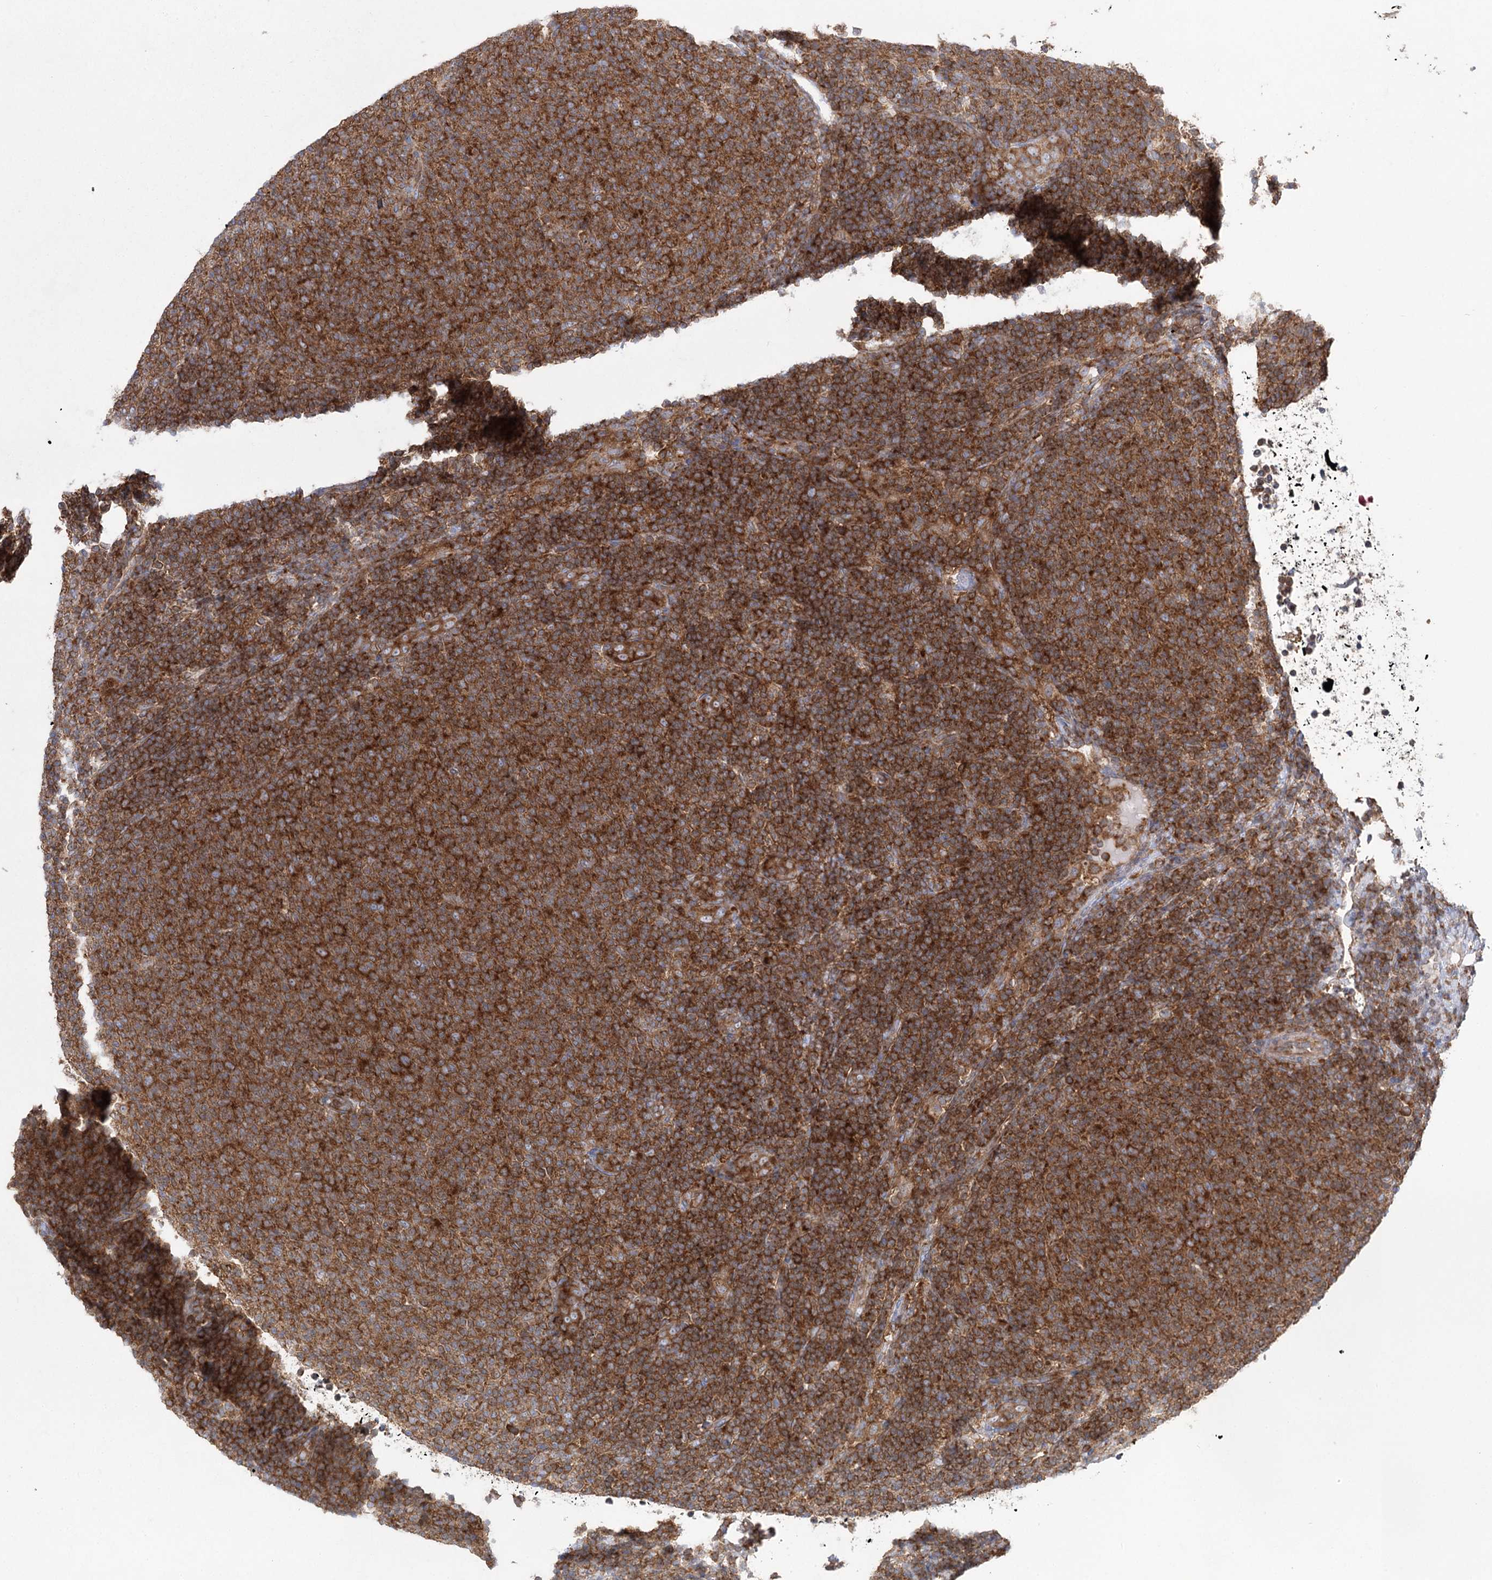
{"staining": {"intensity": "strong", "quantity": ">75%", "location": "cytoplasmic/membranous"}, "tissue": "lymphoma", "cell_type": "Tumor cells", "image_type": "cancer", "snomed": [{"axis": "morphology", "description": "Malignant lymphoma, non-Hodgkin's type, Low grade"}, {"axis": "topography", "description": "Lymph node"}], "caption": "This histopathology image reveals IHC staining of lymphoma, with high strong cytoplasmic/membranous staining in approximately >75% of tumor cells.", "gene": "EIF3A", "patient": {"sex": "male", "age": 66}}